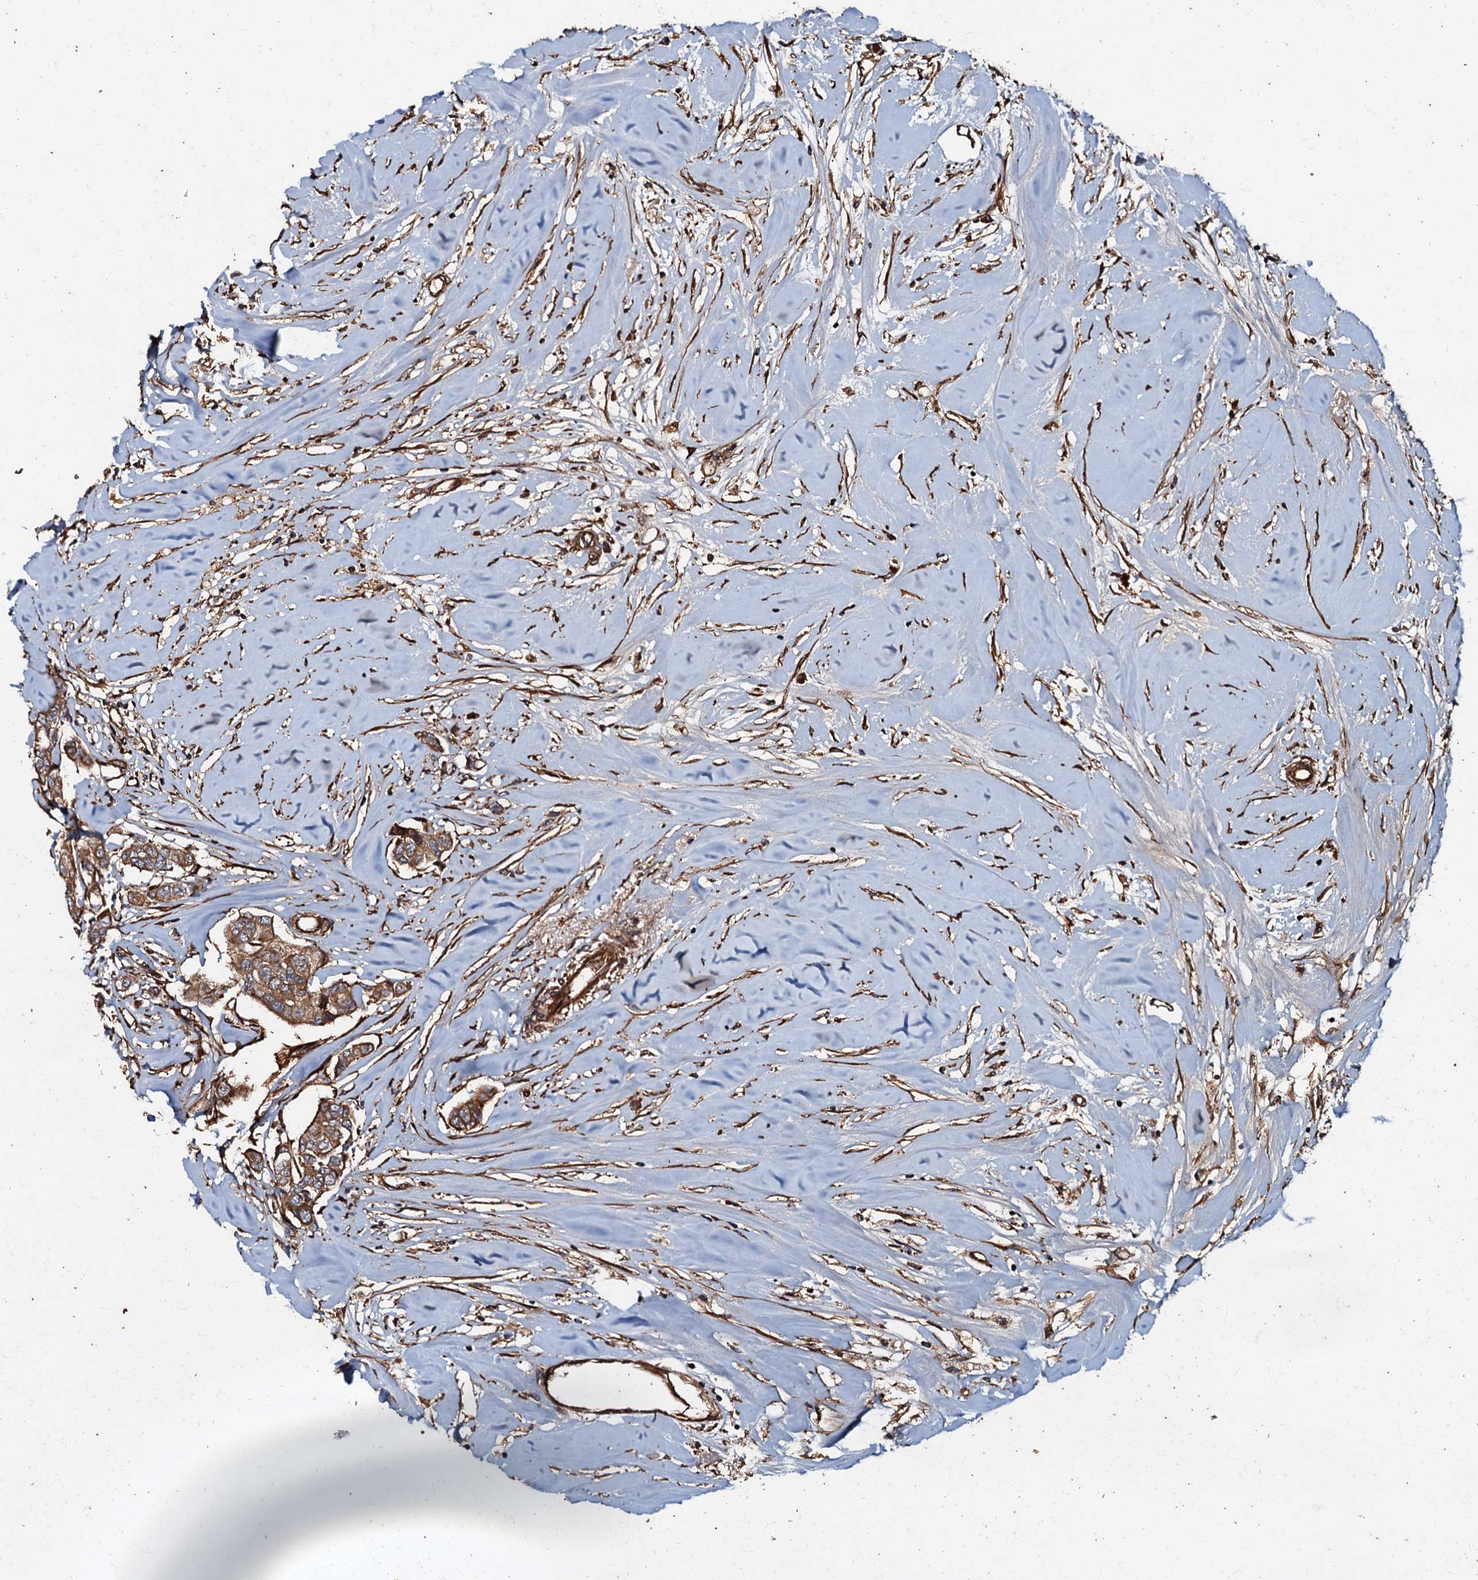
{"staining": {"intensity": "moderate", "quantity": ">75%", "location": "cytoplasmic/membranous"}, "tissue": "breast cancer", "cell_type": "Tumor cells", "image_type": "cancer", "snomed": [{"axis": "morphology", "description": "Duct carcinoma"}, {"axis": "topography", "description": "Breast"}], "caption": "This photomicrograph reveals immunohistochemistry (IHC) staining of infiltrating ductal carcinoma (breast), with medium moderate cytoplasmic/membranous expression in approximately >75% of tumor cells.", "gene": "BLOC1S6", "patient": {"sex": "female", "age": 80}}